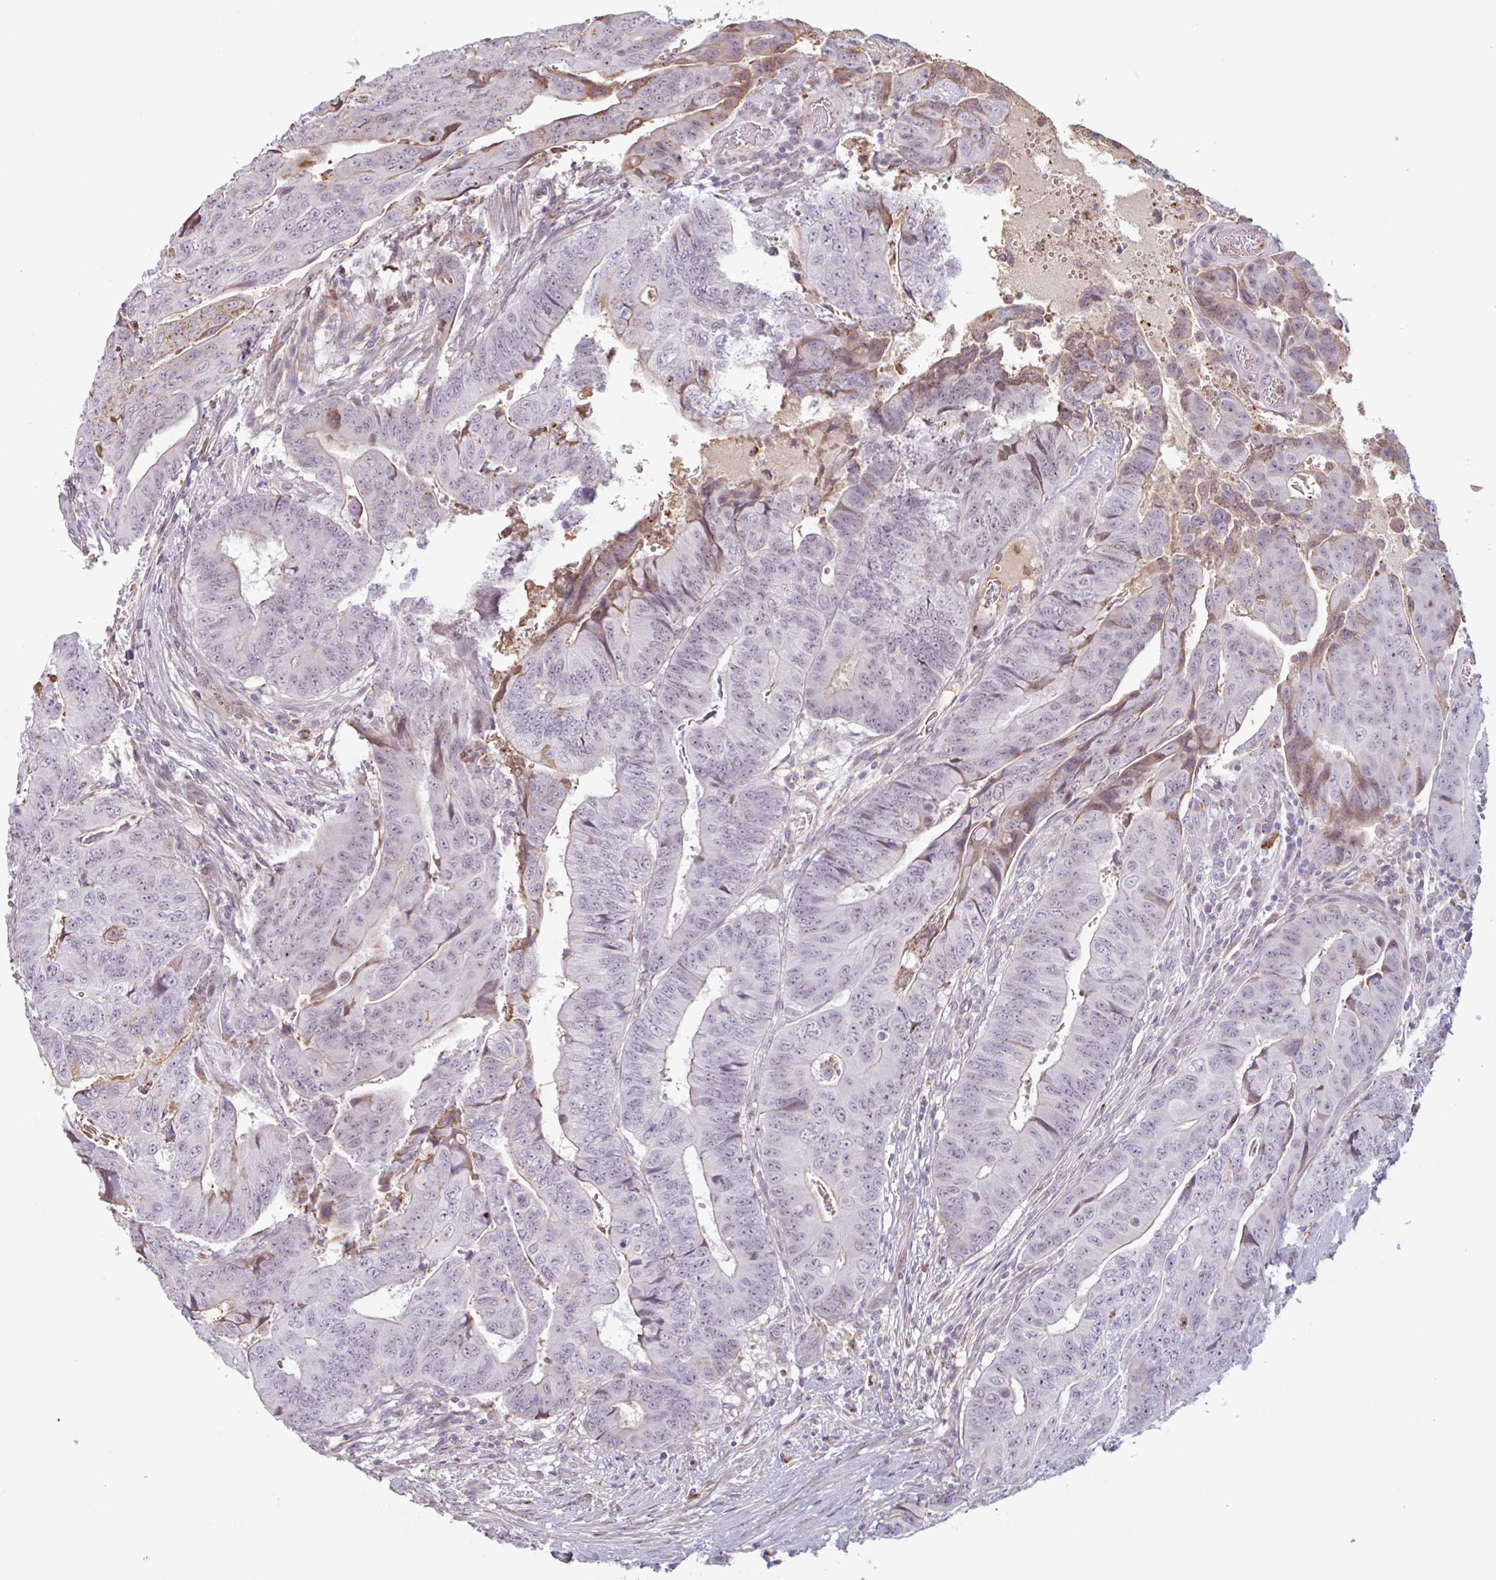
{"staining": {"intensity": "weak", "quantity": "<25%", "location": "cytoplasmic/membranous"}, "tissue": "colorectal cancer", "cell_type": "Tumor cells", "image_type": "cancer", "snomed": [{"axis": "morphology", "description": "Adenocarcinoma, NOS"}, {"axis": "topography", "description": "Colon"}], "caption": "The image demonstrates no significant positivity in tumor cells of colorectal adenocarcinoma. (DAB (3,3'-diaminobenzidine) IHC, high magnification).", "gene": "TAF1D", "patient": {"sex": "female", "age": 48}}